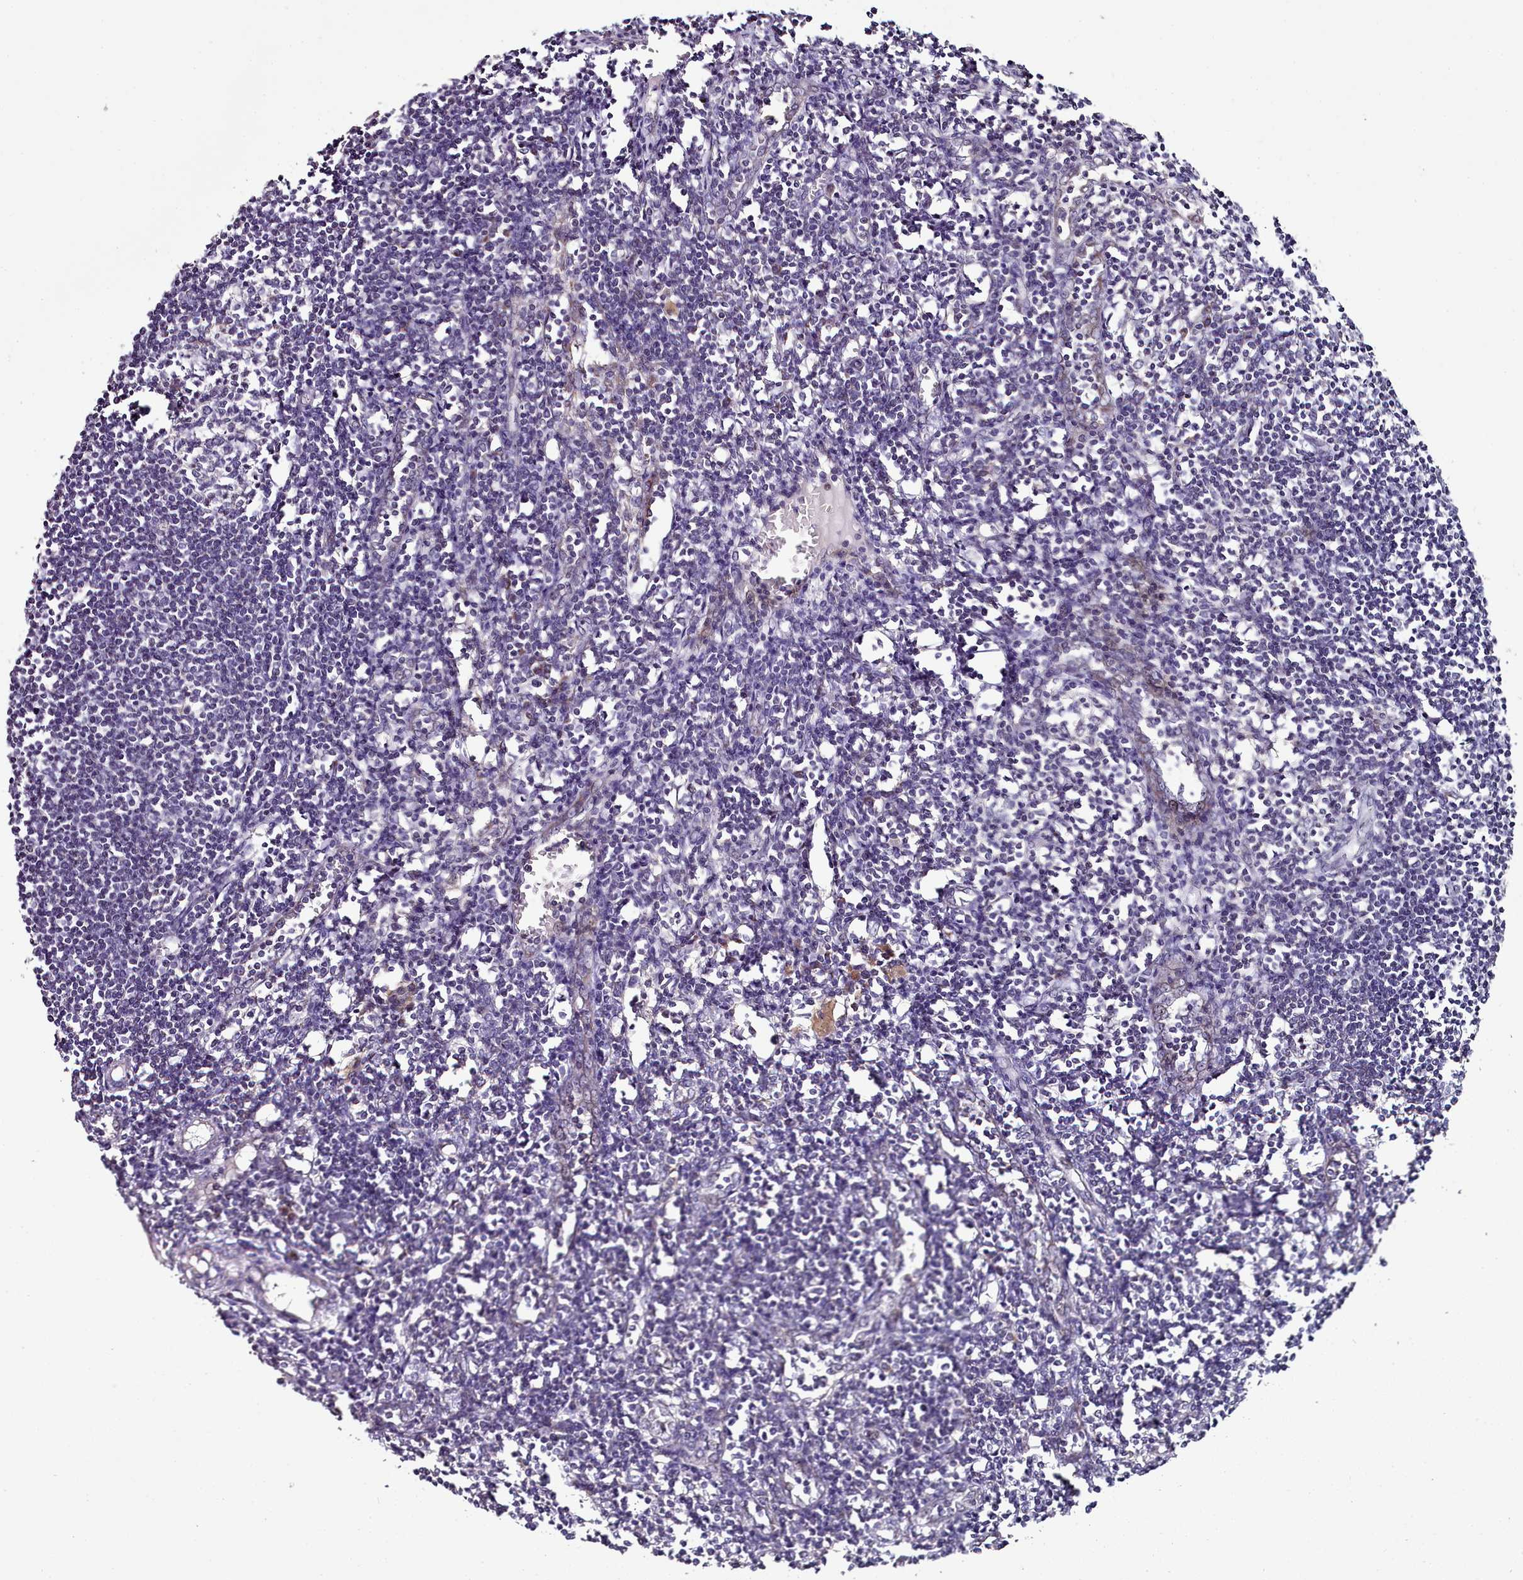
{"staining": {"intensity": "strong", "quantity": "<25%", "location": "cytoplasmic/membranous"}, "tissue": "lymph node", "cell_type": "Germinal center cells", "image_type": "normal", "snomed": [{"axis": "morphology", "description": "Normal tissue, NOS"}, {"axis": "morphology", "description": "Malignant melanoma, Metastatic site"}, {"axis": "topography", "description": "Lymph node"}], "caption": "Lymph node stained with DAB IHC exhibits medium levels of strong cytoplasmic/membranous expression in about <25% of germinal center cells.", "gene": "ACSS1", "patient": {"sex": "male", "age": 41}}